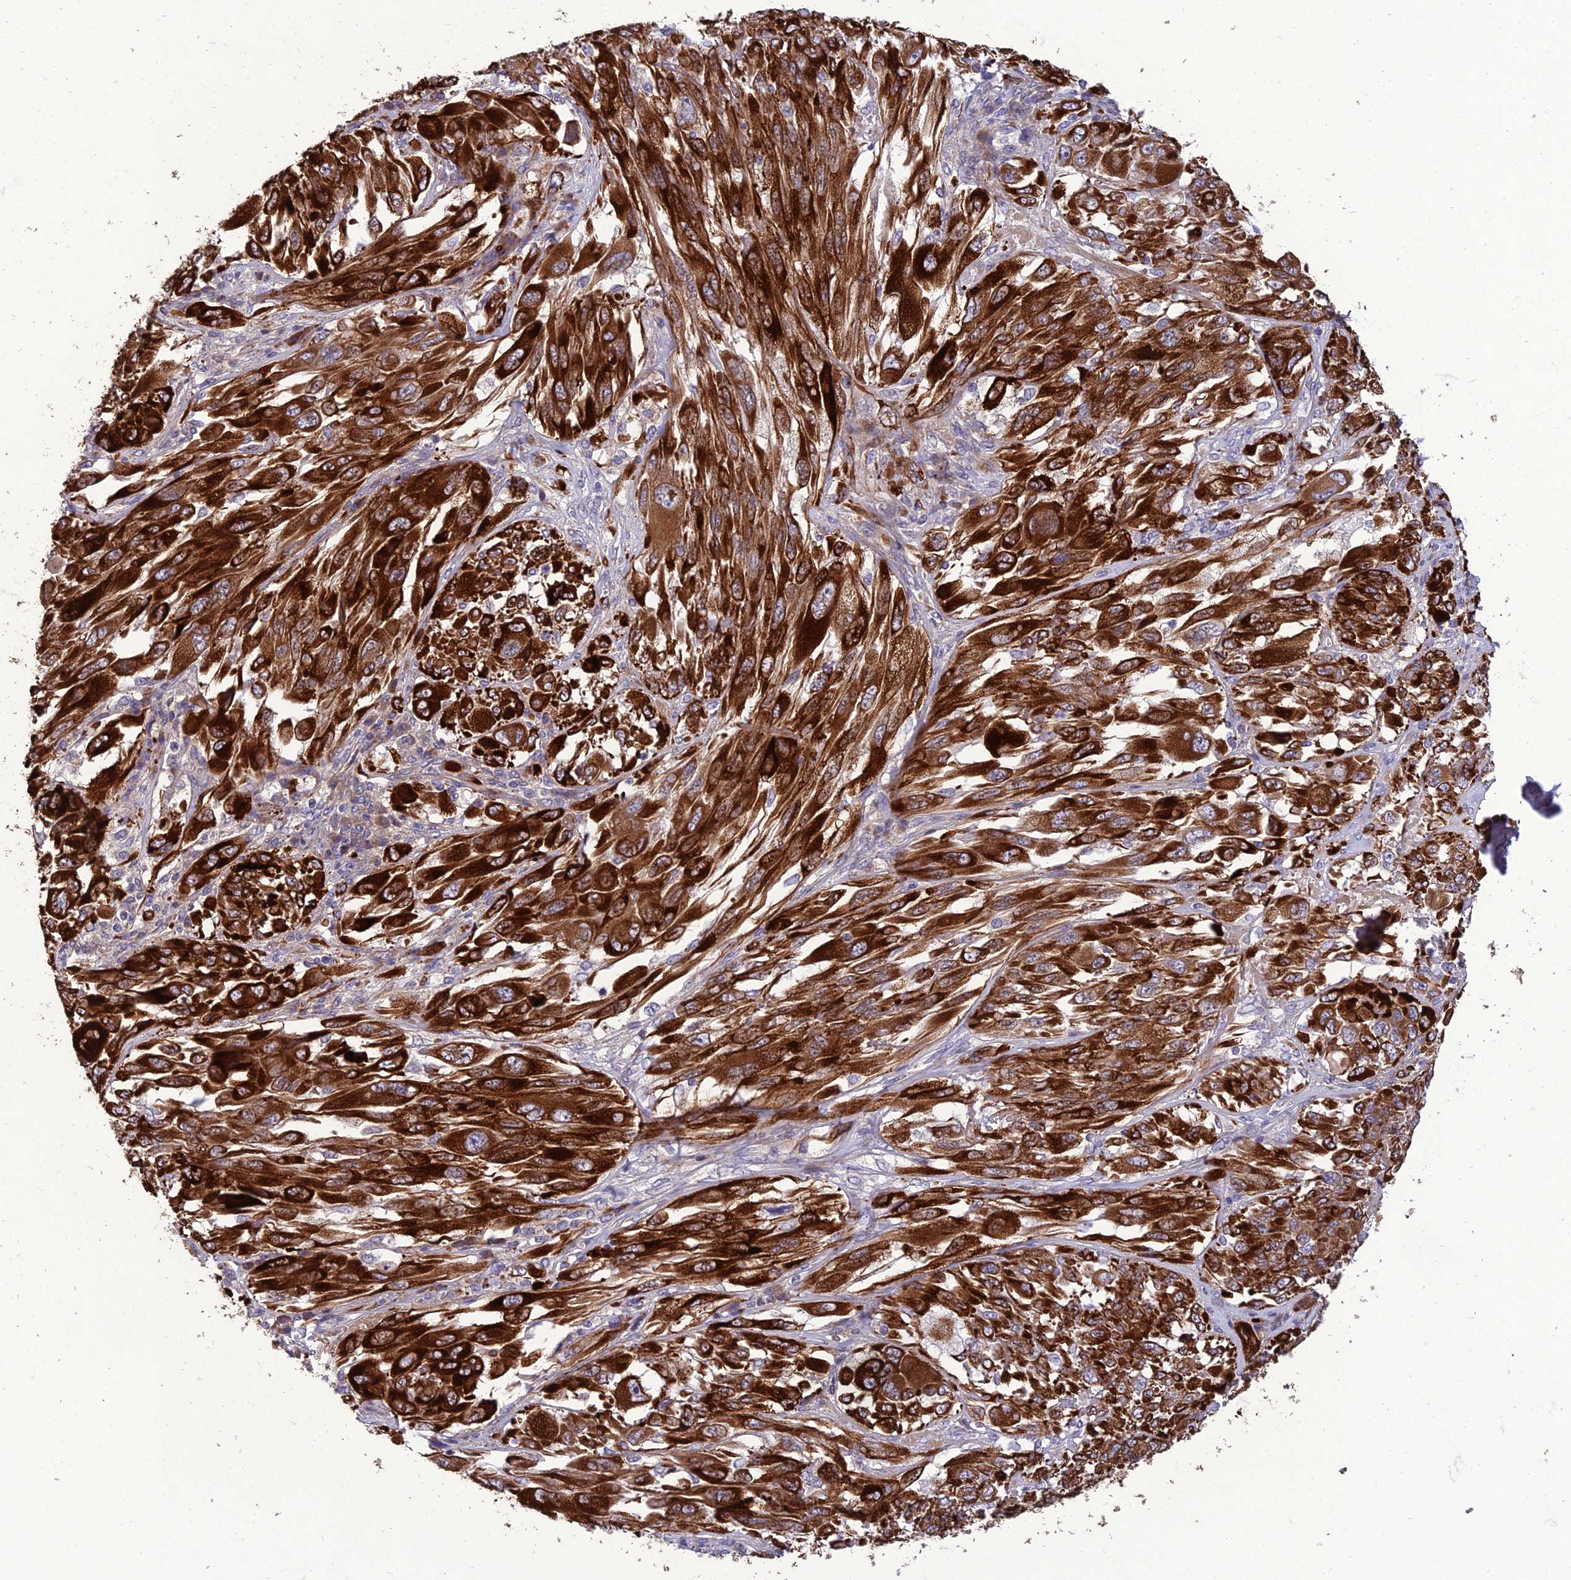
{"staining": {"intensity": "strong", "quantity": ">75%", "location": "cytoplasmic/membranous"}, "tissue": "melanoma", "cell_type": "Tumor cells", "image_type": "cancer", "snomed": [{"axis": "morphology", "description": "Malignant melanoma, NOS"}, {"axis": "topography", "description": "Skin"}], "caption": "Protein analysis of malignant melanoma tissue shows strong cytoplasmic/membranous positivity in approximately >75% of tumor cells. (DAB = brown stain, brightfield microscopy at high magnification).", "gene": "ADIPOR2", "patient": {"sex": "female", "age": 91}}